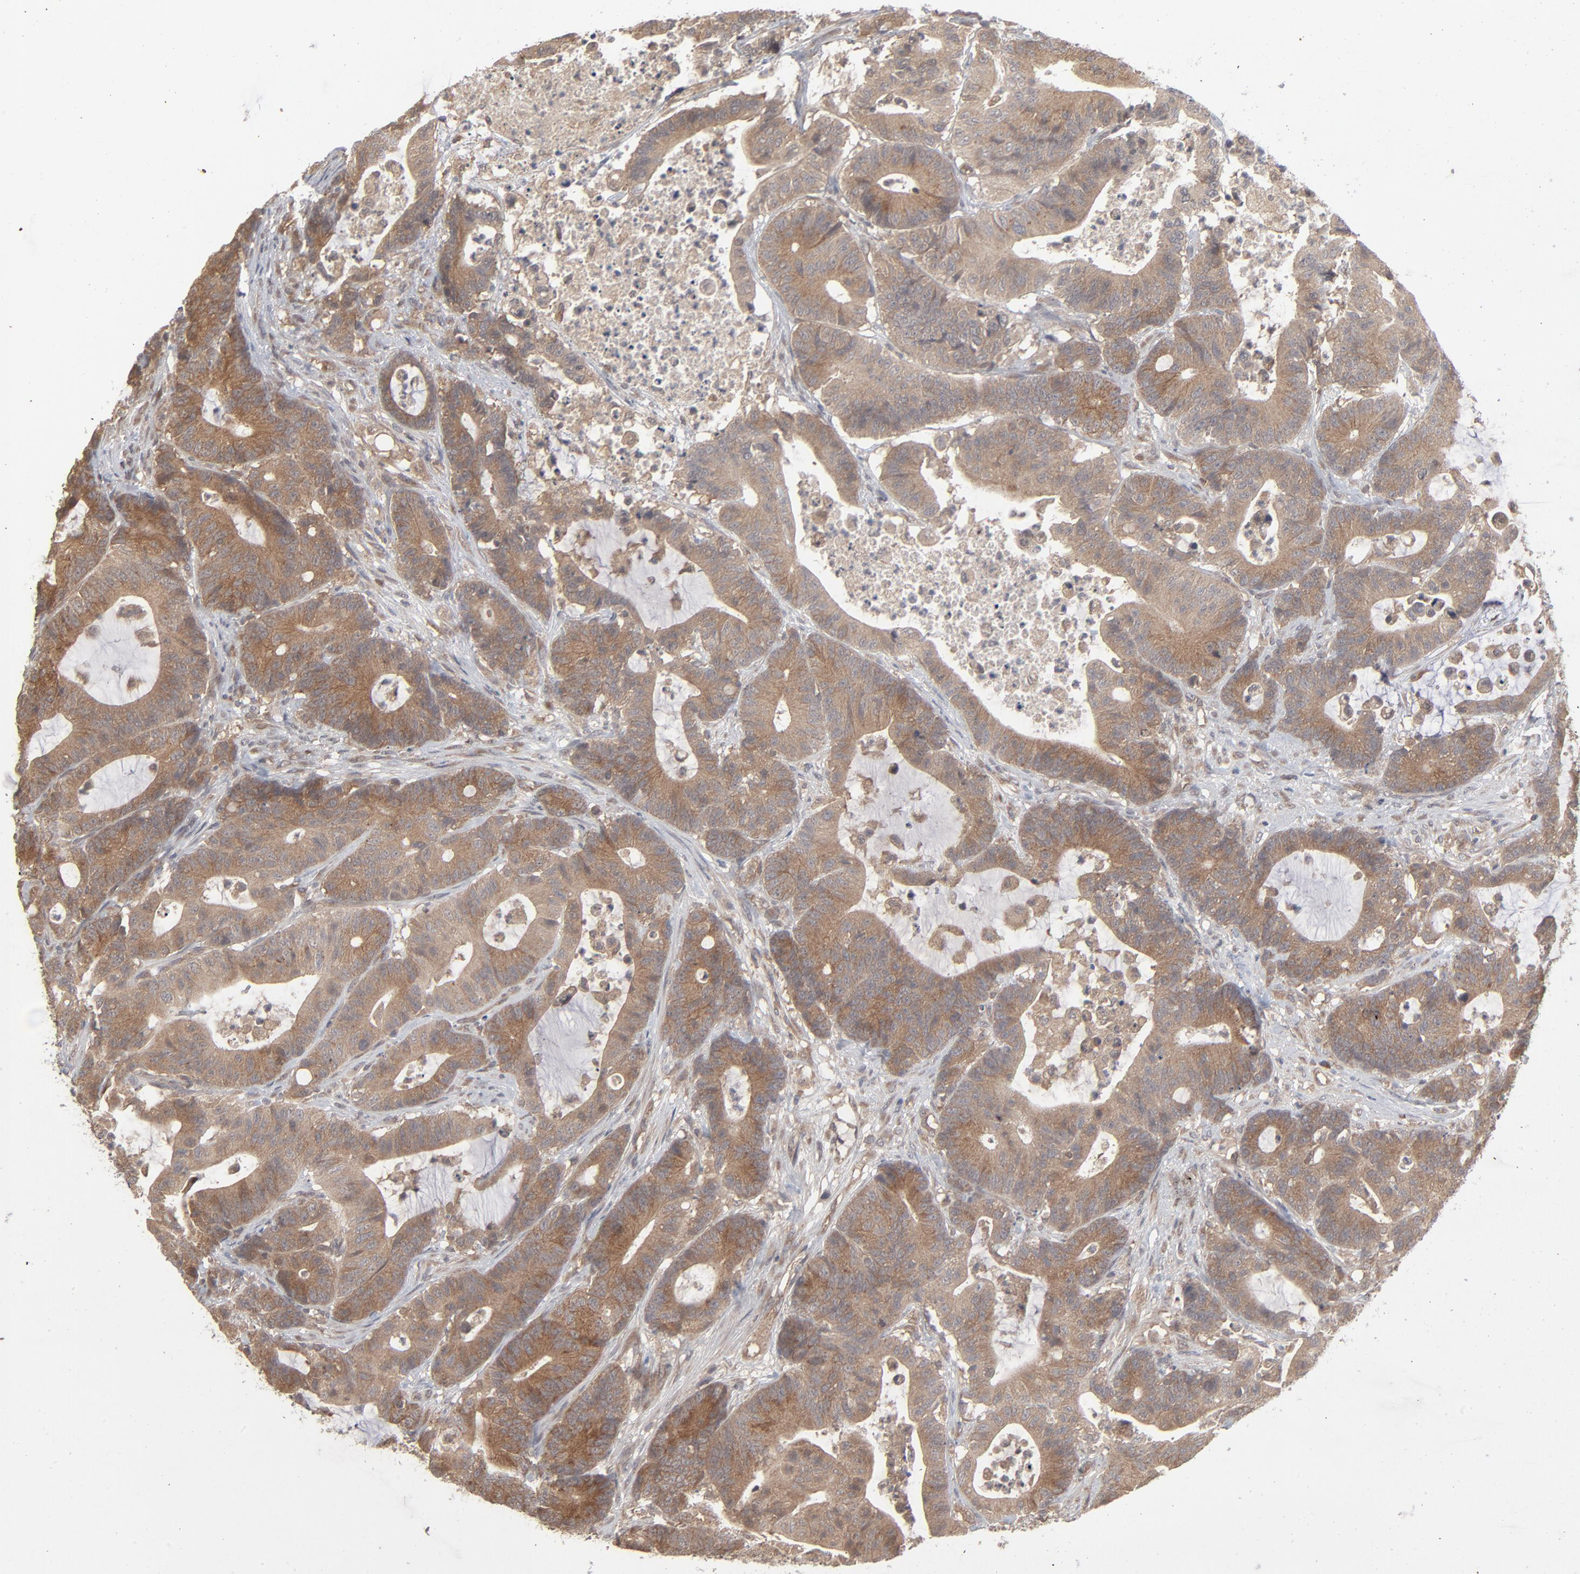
{"staining": {"intensity": "moderate", "quantity": ">75%", "location": "cytoplasmic/membranous"}, "tissue": "colorectal cancer", "cell_type": "Tumor cells", "image_type": "cancer", "snomed": [{"axis": "morphology", "description": "Adenocarcinoma, NOS"}, {"axis": "topography", "description": "Colon"}], "caption": "Approximately >75% of tumor cells in human adenocarcinoma (colorectal) display moderate cytoplasmic/membranous protein expression as visualized by brown immunohistochemical staining.", "gene": "SCFD1", "patient": {"sex": "female", "age": 84}}